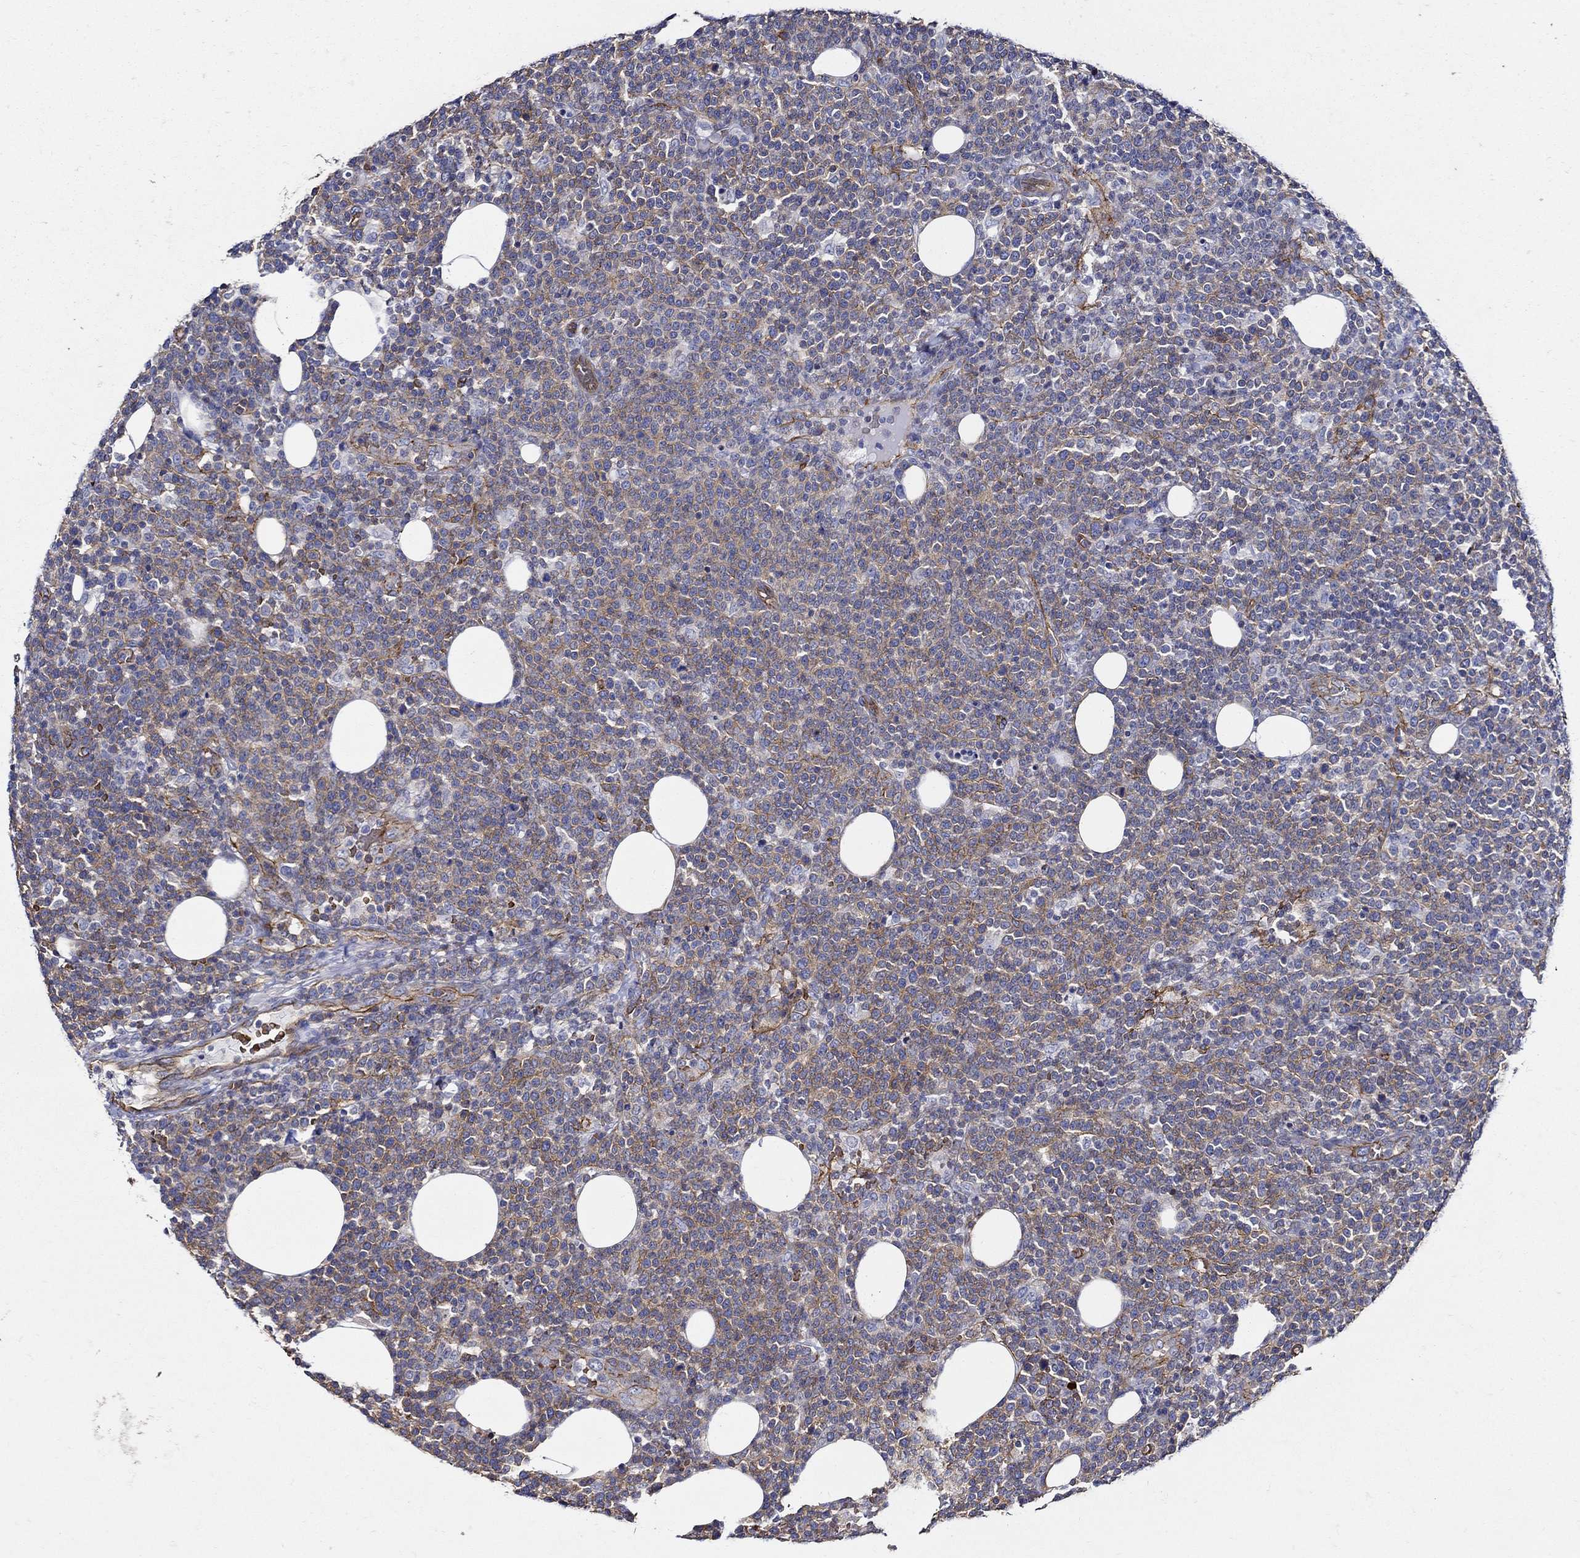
{"staining": {"intensity": "moderate", "quantity": "25%-75%", "location": "cytoplasmic/membranous"}, "tissue": "lymphoma", "cell_type": "Tumor cells", "image_type": "cancer", "snomed": [{"axis": "morphology", "description": "Malignant lymphoma, non-Hodgkin's type, High grade"}, {"axis": "topography", "description": "Lymph node"}], "caption": "The micrograph shows a brown stain indicating the presence of a protein in the cytoplasmic/membranous of tumor cells in lymphoma. The staining was performed using DAB, with brown indicating positive protein expression. Nuclei are stained blue with hematoxylin.", "gene": "APBB3", "patient": {"sex": "male", "age": 61}}